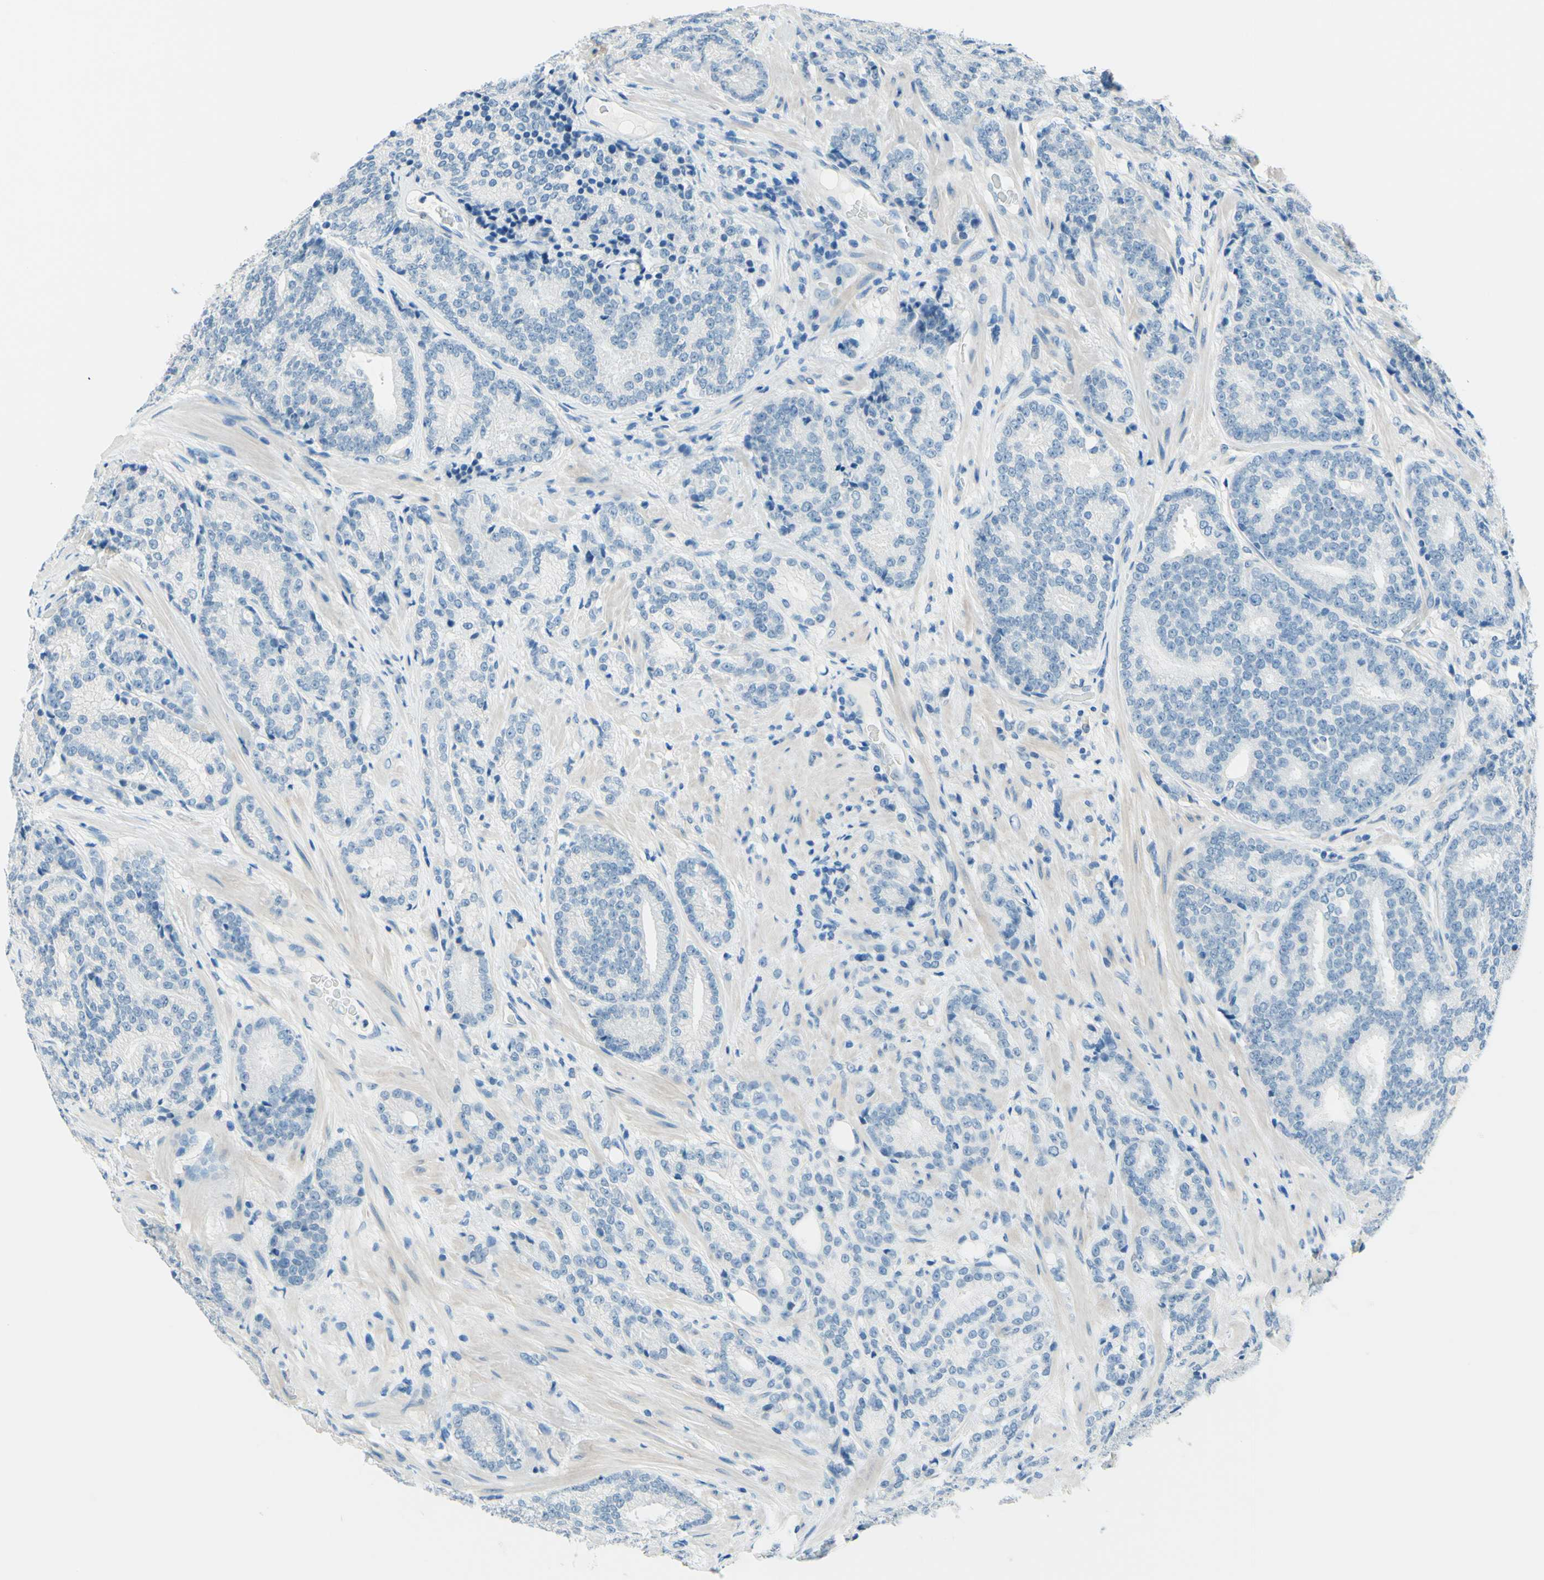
{"staining": {"intensity": "negative", "quantity": "none", "location": "none"}, "tissue": "prostate cancer", "cell_type": "Tumor cells", "image_type": "cancer", "snomed": [{"axis": "morphology", "description": "Adenocarcinoma, High grade"}, {"axis": "topography", "description": "Prostate"}], "caption": "DAB (3,3'-diaminobenzidine) immunohistochemical staining of prostate cancer exhibits no significant positivity in tumor cells.", "gene": "PASD1", "patient": {"sex": "male", "age": 61}}